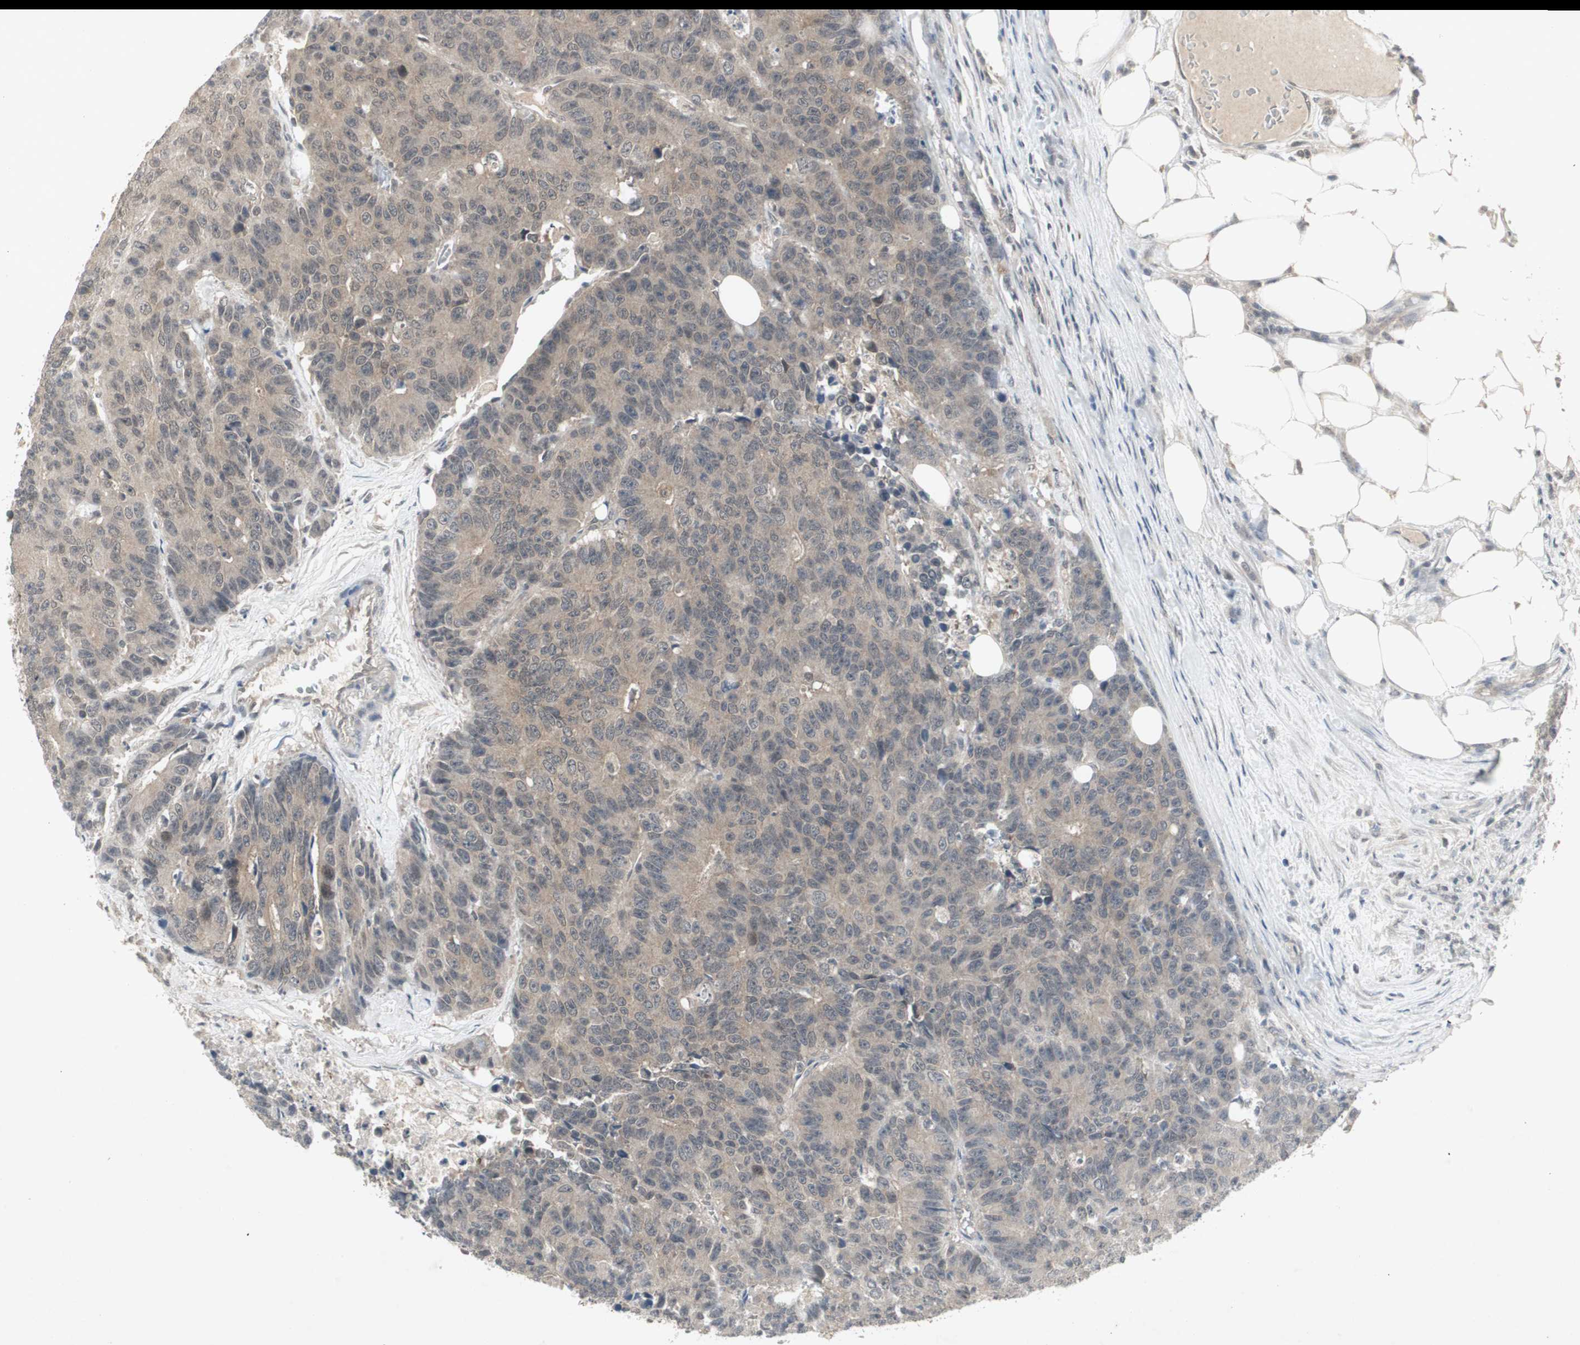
{"staining": {"intensity": "weak", "quantity": ">75%", "location": "cytoplasmic/membranous"}, "tissue": "colorectal cancer", "cell_type": "Tumor cells", "image_type": "cancer", "snomed": [{"axis": "morphology", "description": "Adenocarcinoma, NOS"}, {"axis": "topography", "description": "Colon"}], "caption": "Protein staining of adenocarcinoma (colorectal) tissue reveals weak cytoplasmic/membranous staining in about >75% of tumor cells.", "gene": "PTPA", "patient": {"sex": "female", "age": 86}}